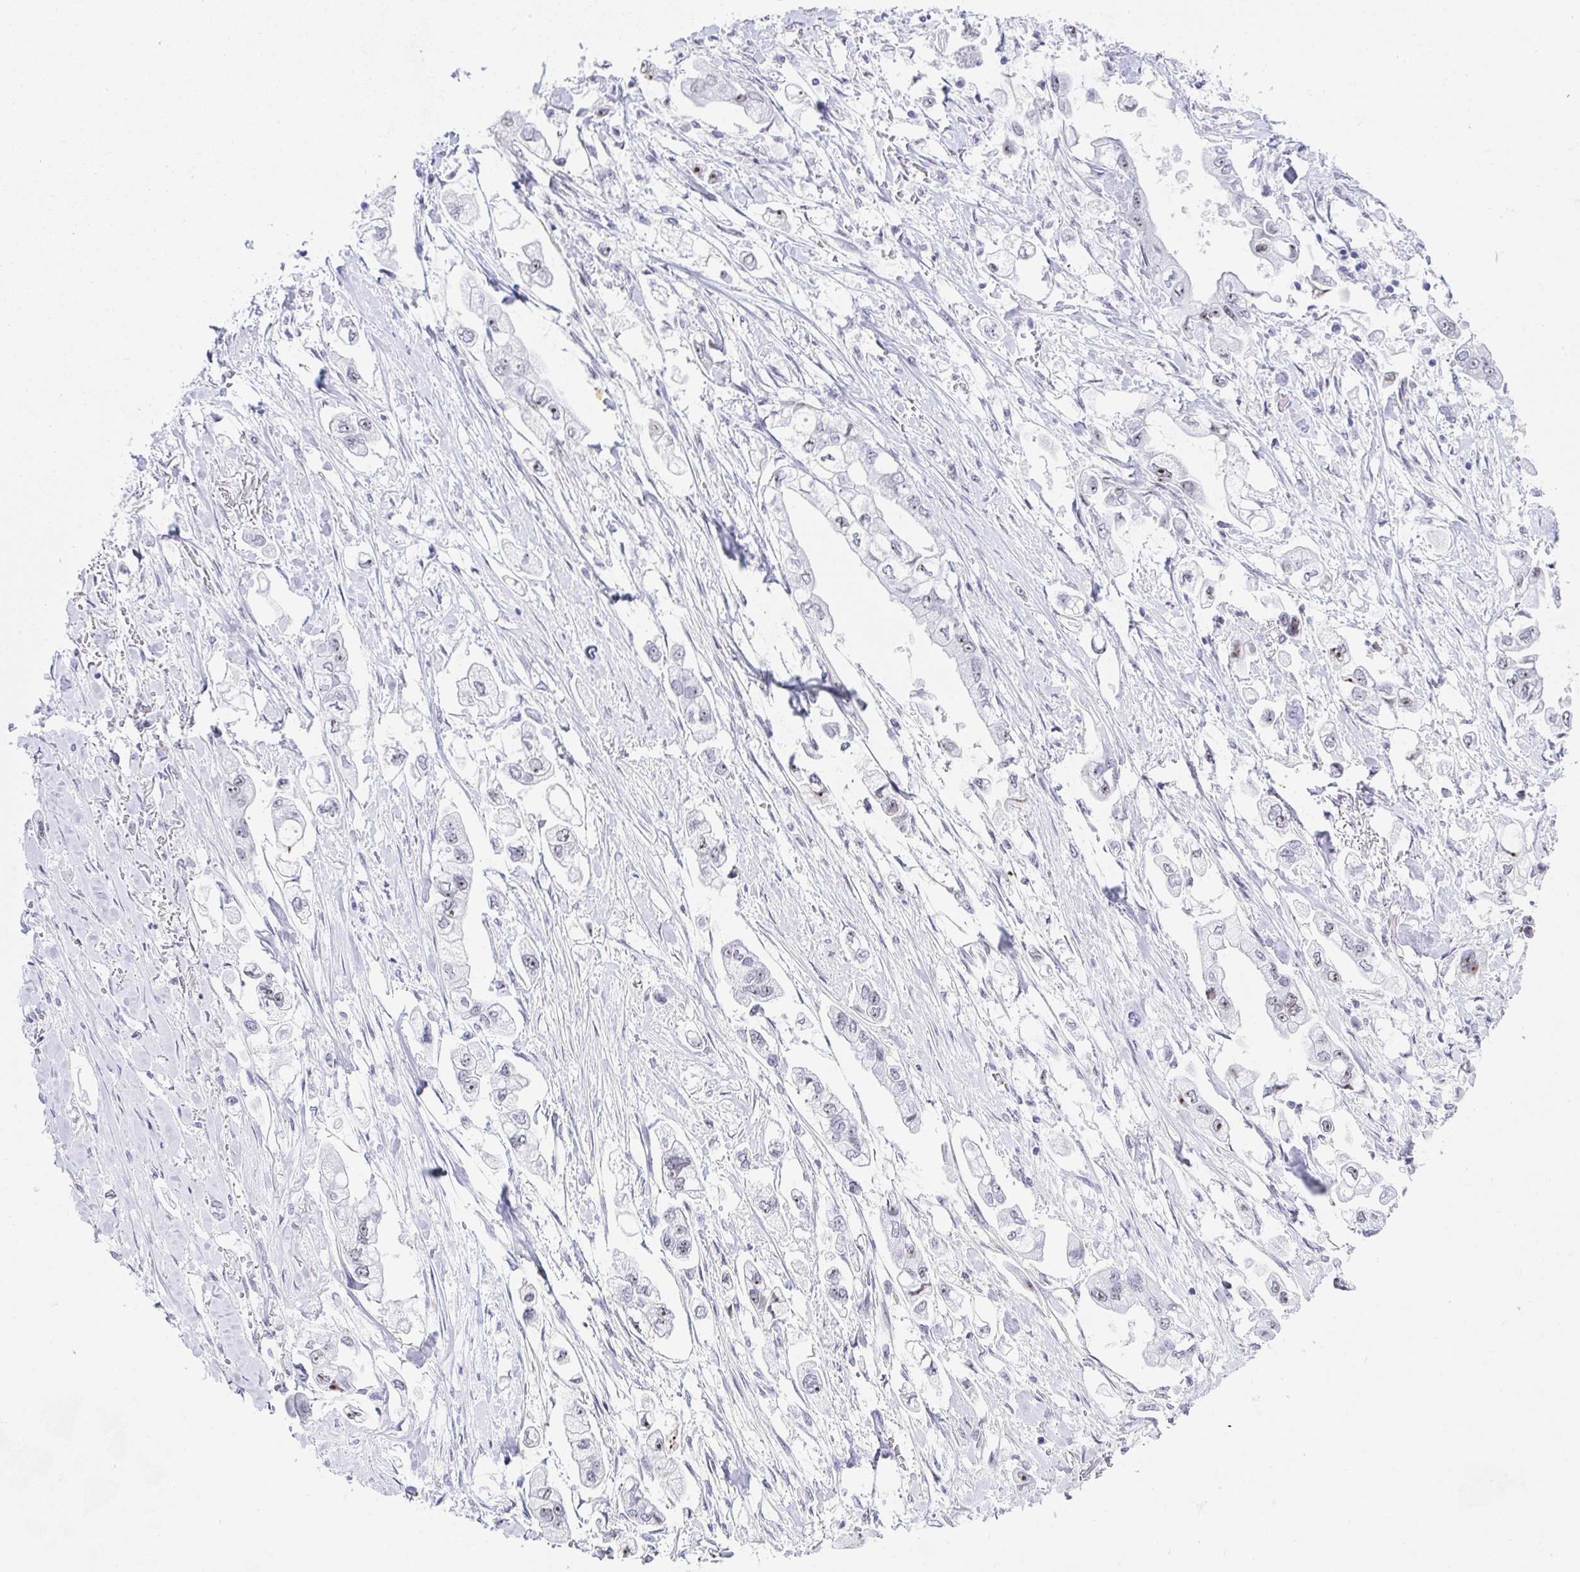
{"staining": {"intensity": "moderate", "quantity": "<25%", "location": "nuclear"}, "tissue": "stomach cancer", "cell_type": "Tumor cells", "image_type": "cancer", "snomed": [{"axis": "morphology", "description": "Adenocarcinoma, NOS"}, {"axis": "topography", "description": "Stomach"}], "caption": "DAB immunohistochemical staining of stomach cancer shows moderate nuclear protein positivity in about <25% of tumor cells. (Brightfield microscopy of DAB IHC at high magnification).", "gene": "NOP10", "patient": {"sex": "male", "age": 62}}